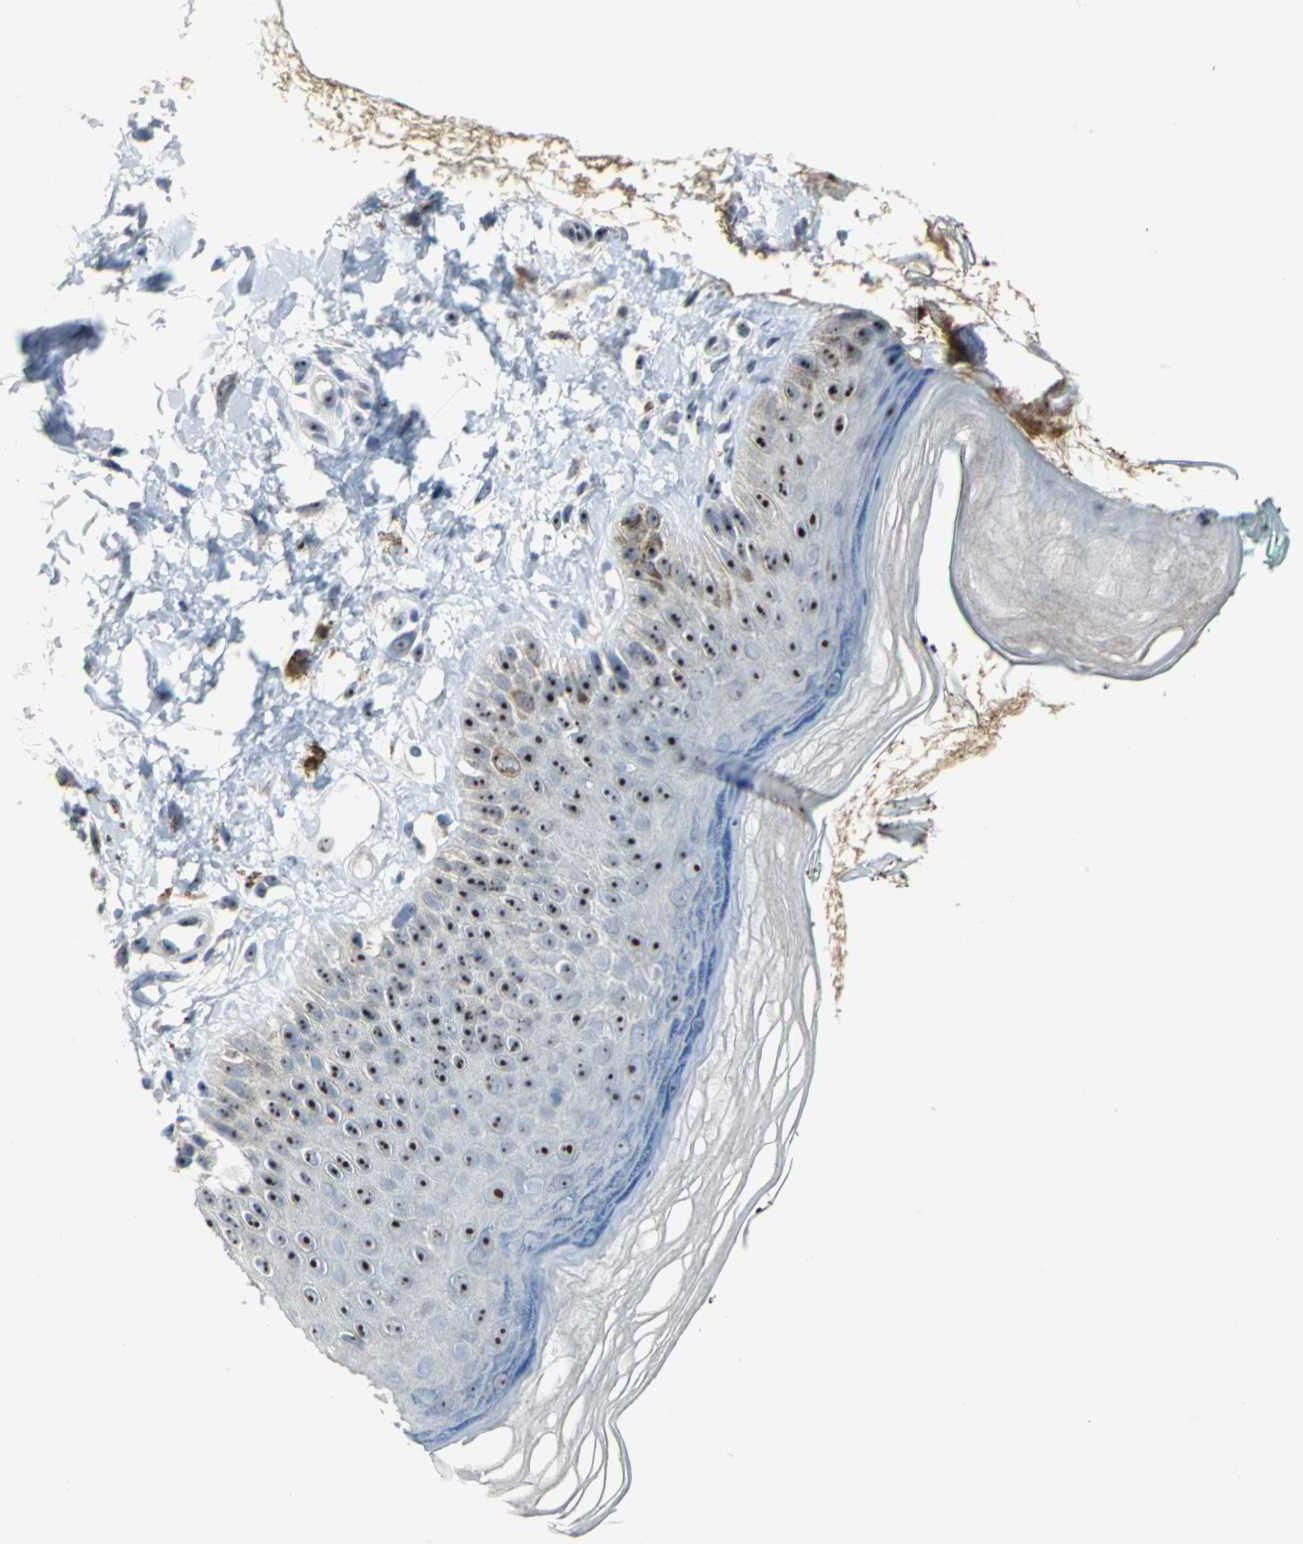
{"staining": {"intensity": "moderate", "quantity": ">75%", "location": "nuclear"}, "tissue": "skin", "cell_type": "Fibroblasts", "image_type": "normal", "snomed": [{"axis": "morphology", "description": "Normal tissue, NOS"}, {"axis": "topography", "description": "Skin"}], "caption": "Fibroblasts demonstrate medium levels of moderate nuclear positivity in about >75% of cells in benign skin.", "gene": "MYBBP1A", "patient": {"sex": "male", "age": 26}}